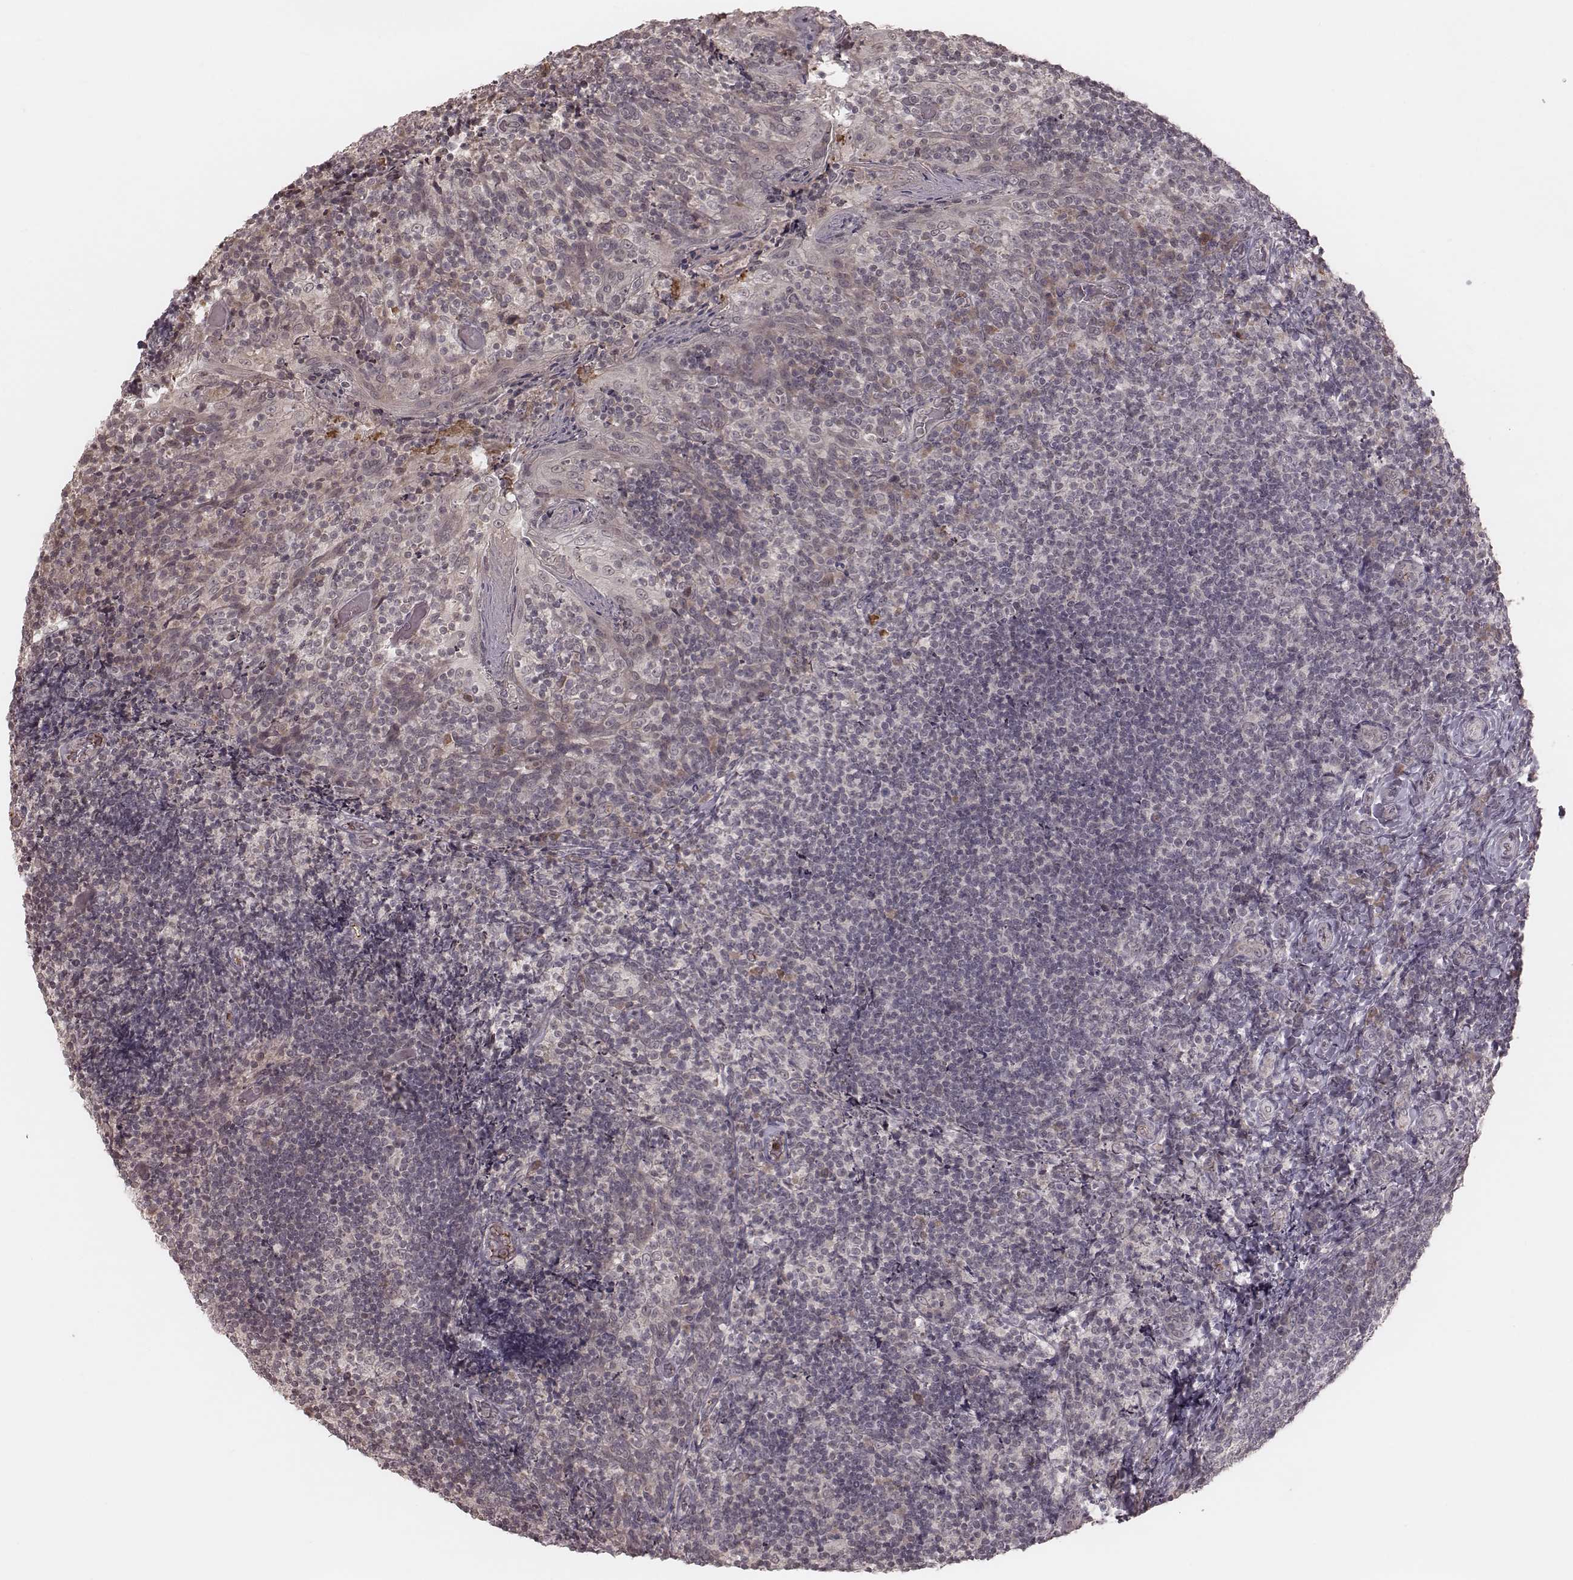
{"staining": {"intensity": "negative", "quantity": "none", "location": "none"}, "tissue": "tonsil", "cell_type": "Germinal center cells", "image_type": "normal", "snomed": [{"axis": "morphology", "description": "Normal tissue, NOS"}, {"axis": "topography", "description": "Tonsil"}], "caption": "The IHC histopathology image has no significant positivity in germinal center cells of tonsil.", "gene": "IL5", "patient": {"sex": "female", "age": 10}}